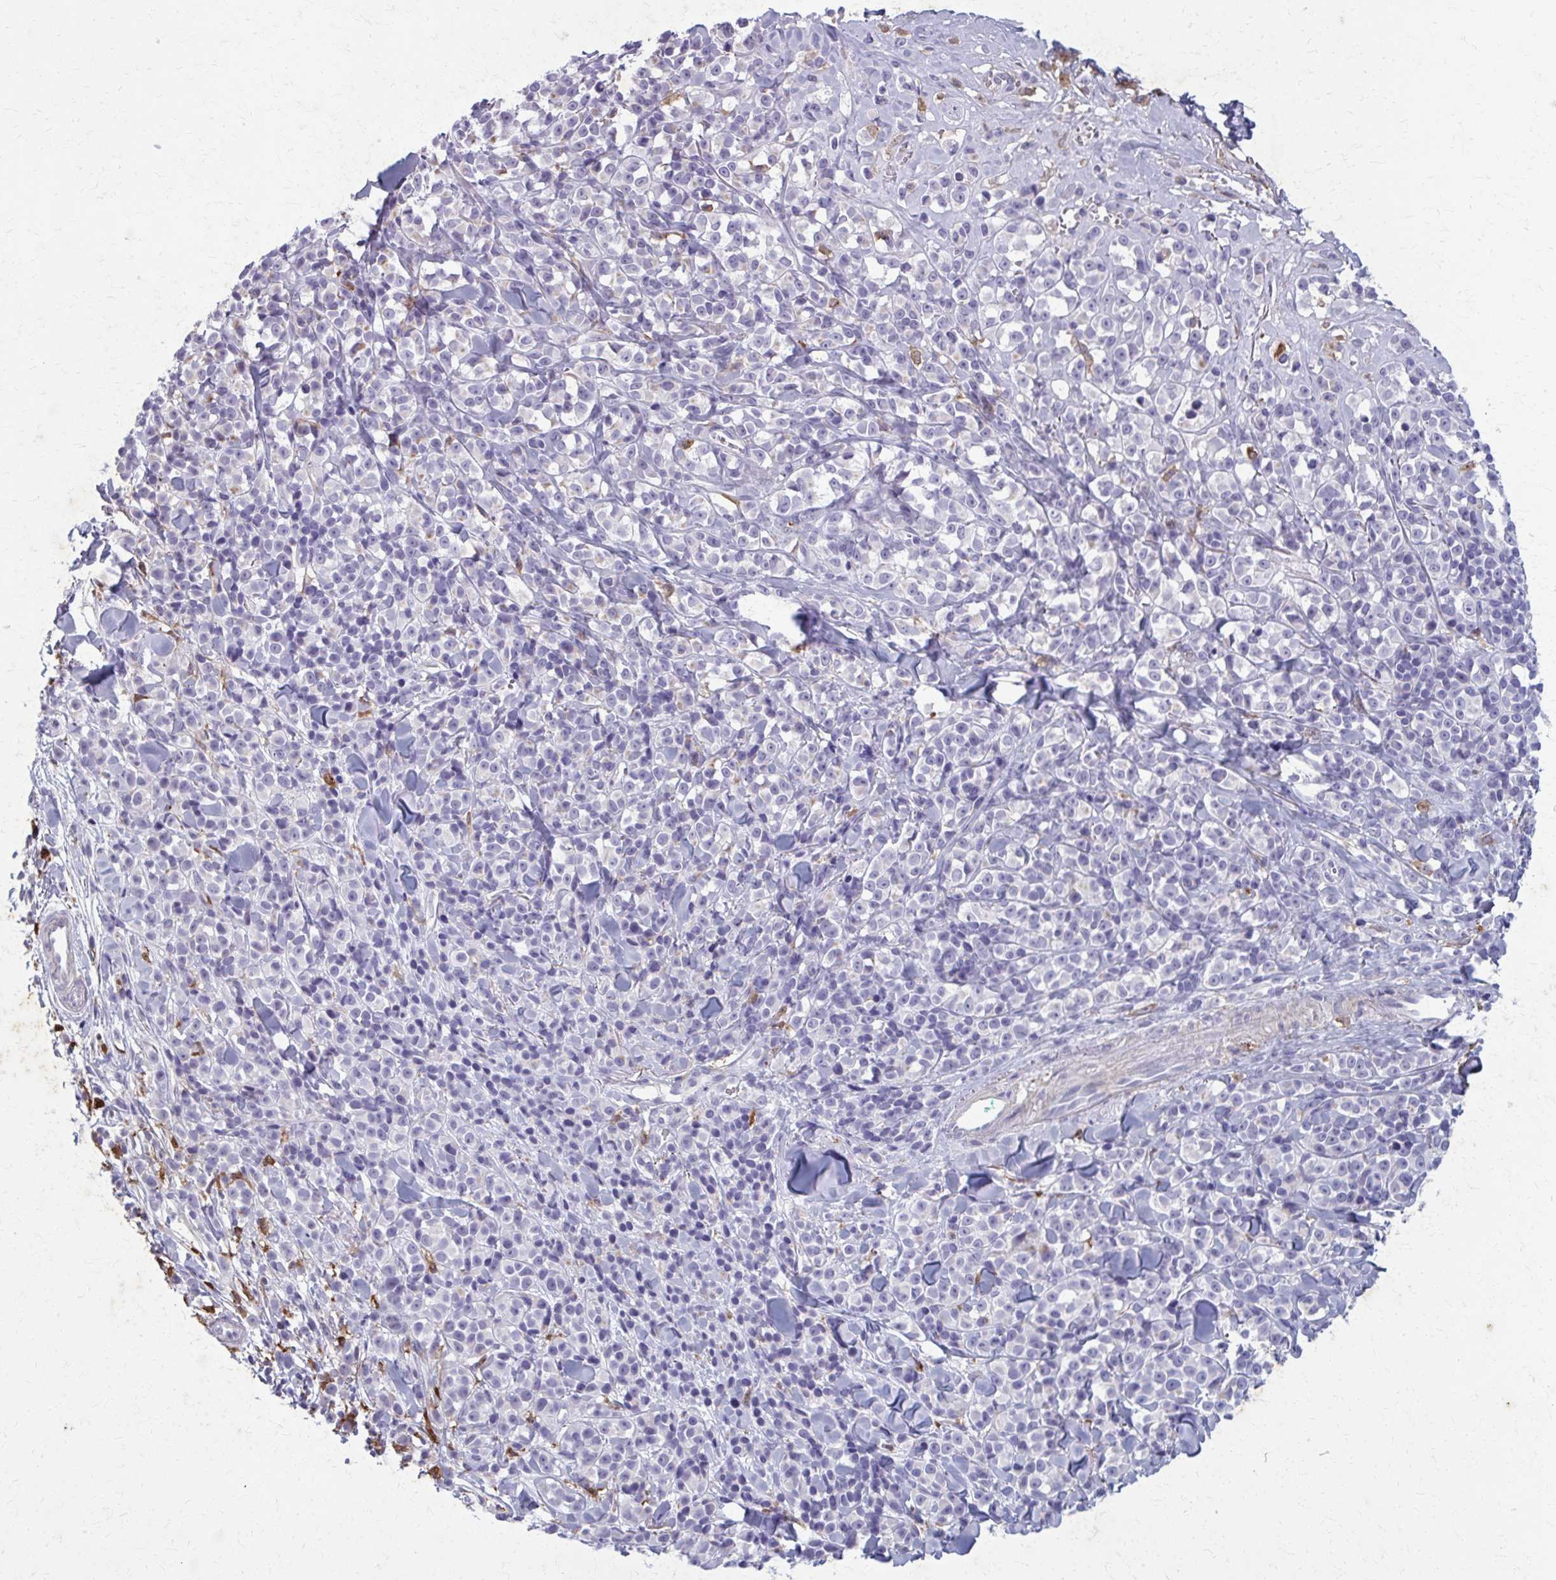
{"staining": {"intensity": "negative", "quantity": "none", "location": "none"}, "tissue": "melanoma", "cell_type": "Tumor cells", "image_type": "cancer", "snomed": [{"axis": "morphology", "description": "Malignant melanoma, NOS"}, {"axis": "topography", "description": "Skin"}], "caption": "IHC histopathology image of neoplastic tissue: human melanoma stained with DAB displays no significant protein staining in tumor cells. The staining was performed using DAB to visualize the protein expression in brown, while the nuclei were stained in blue with hematoxylin (Magnification: 20x).", "gene": "CARD9", "patient": {"sex": "male", "age": 85}}